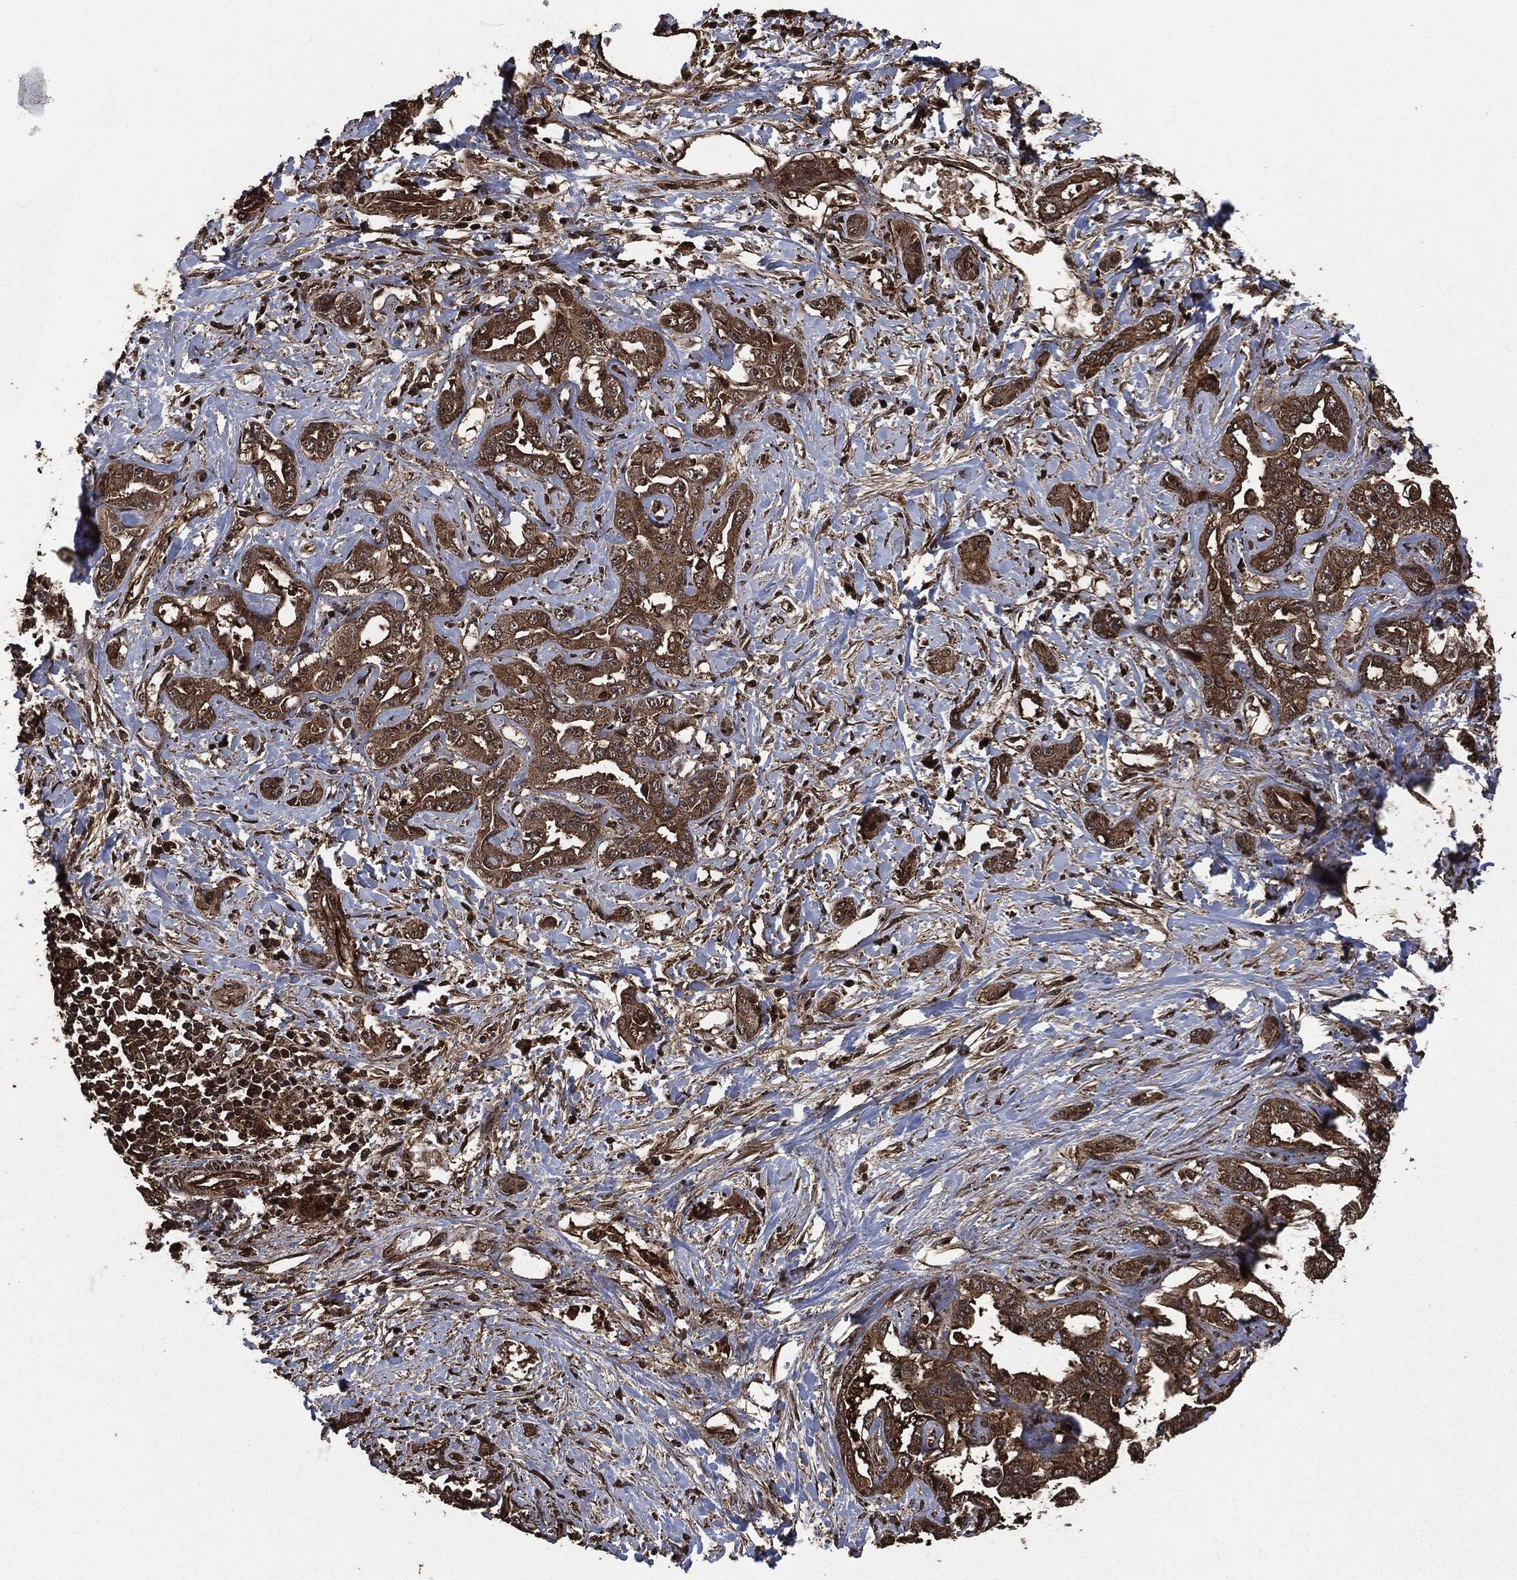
{"staining": {"intensity": "strong", "quantity": ">75%", "location": "cytoplasmic/membranous"}, "tissue": "liver cancer", "cell_type": "Tumor cells", "image_type": "cancer", "snomed": [{"axis": "morphology", "description": "Cholangiocarcinoma"}, {"axis": "topography", "description": "Liver"}], "caption": "Protein expression by immunohistochemistry (IHC) reveals strong cytoplasmic/membranous staining in about >75% of tumor cells in liver cancer.", "gene": "HRAS", "patient": {"sex": "male", "age": 59}}